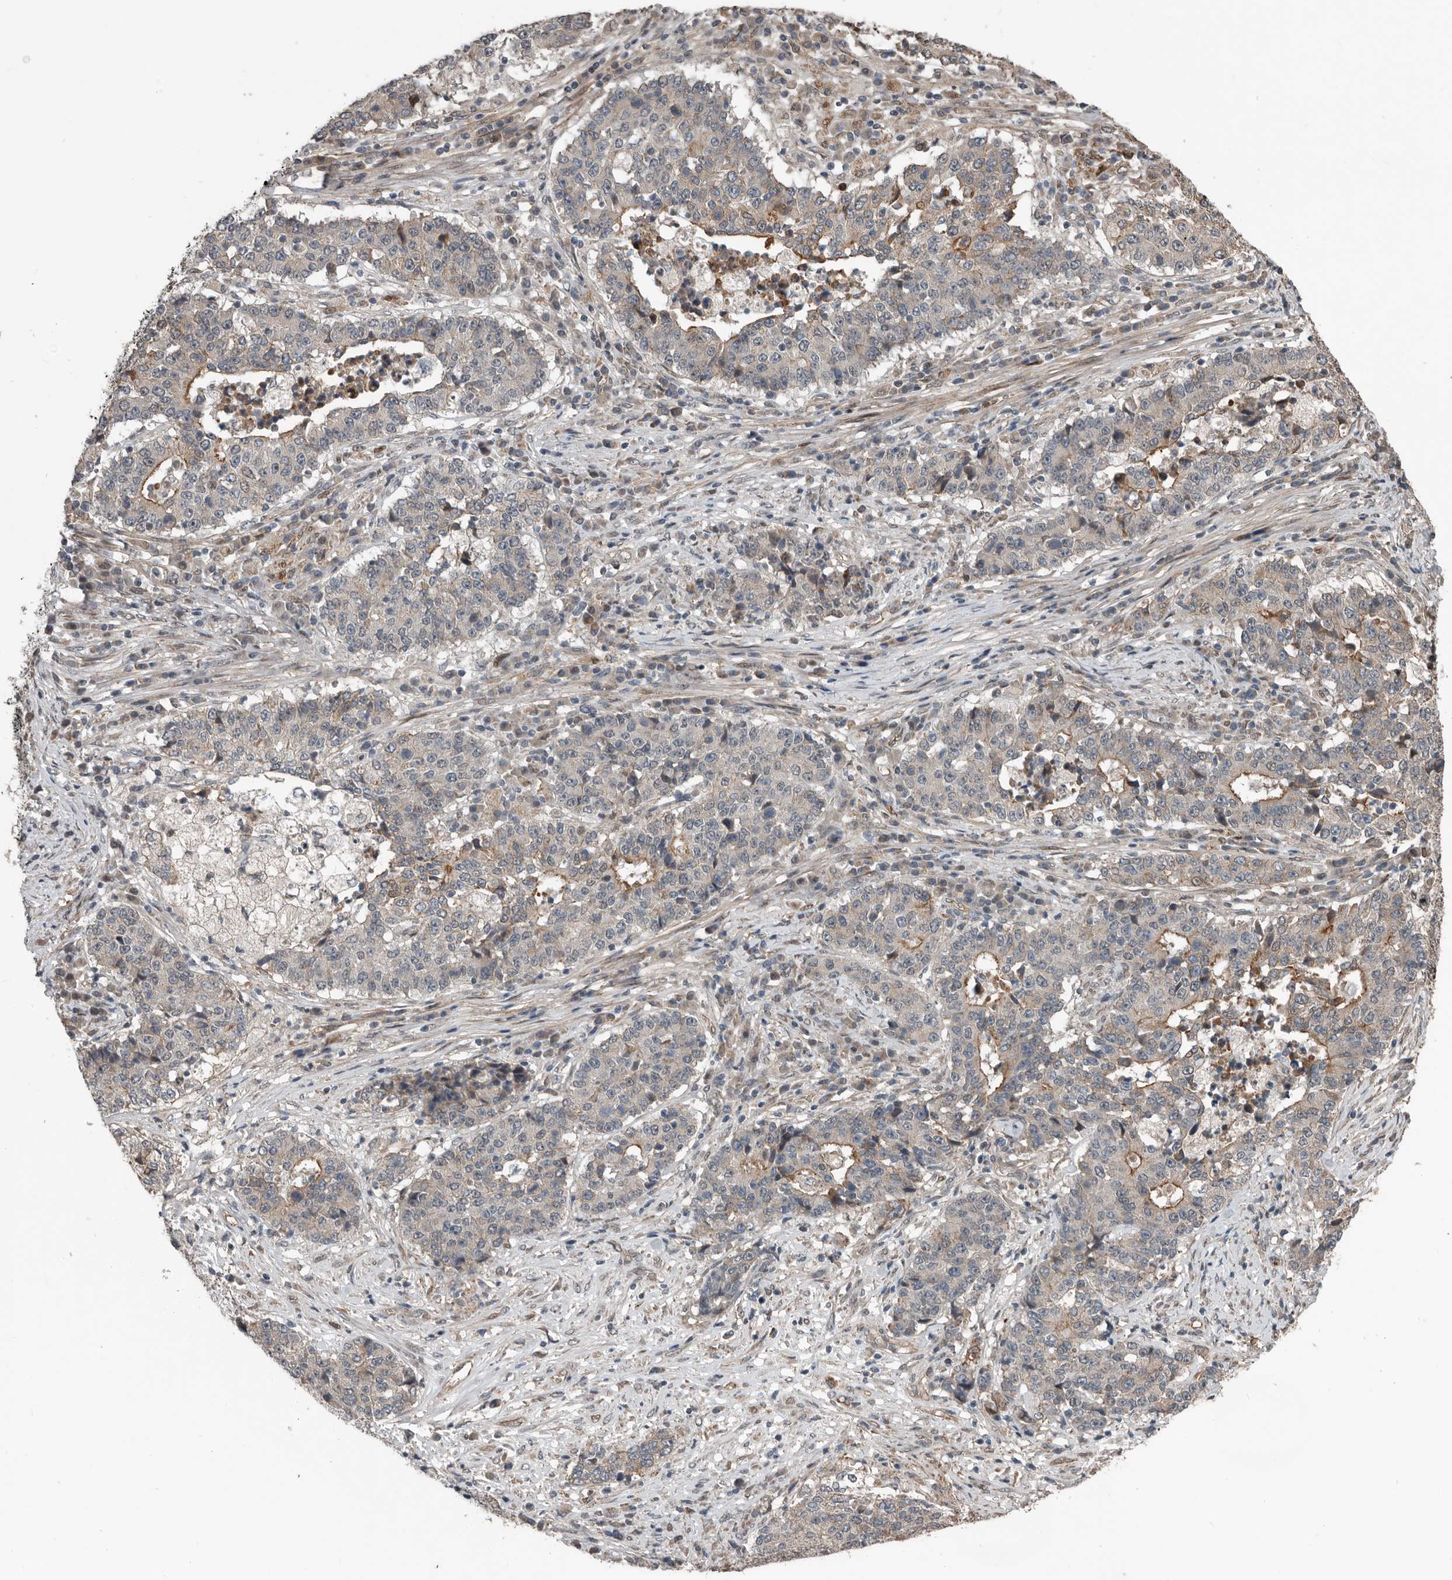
{"staining": {"intensity": "moderate", "quantity": "<25%", "location": "cytoplasmic/membranous"}, "tissue": "stomach cancer", "cell_type": "Tumor cells", "image_type": "cancer", "snomed": [{"axis": "morphology", "description": "Adenocarcinoma, NOS"}, {"axis": "topography", "description": "Stomach"}], "caption": "Immunohistochemistry of human stomach cancer shows low levels of moderate cytoplasmic/membranous positivity in approximately <25% of tumor cells.", "gene": "YOD1", "patient": {"sex": "male", "age": 59}}